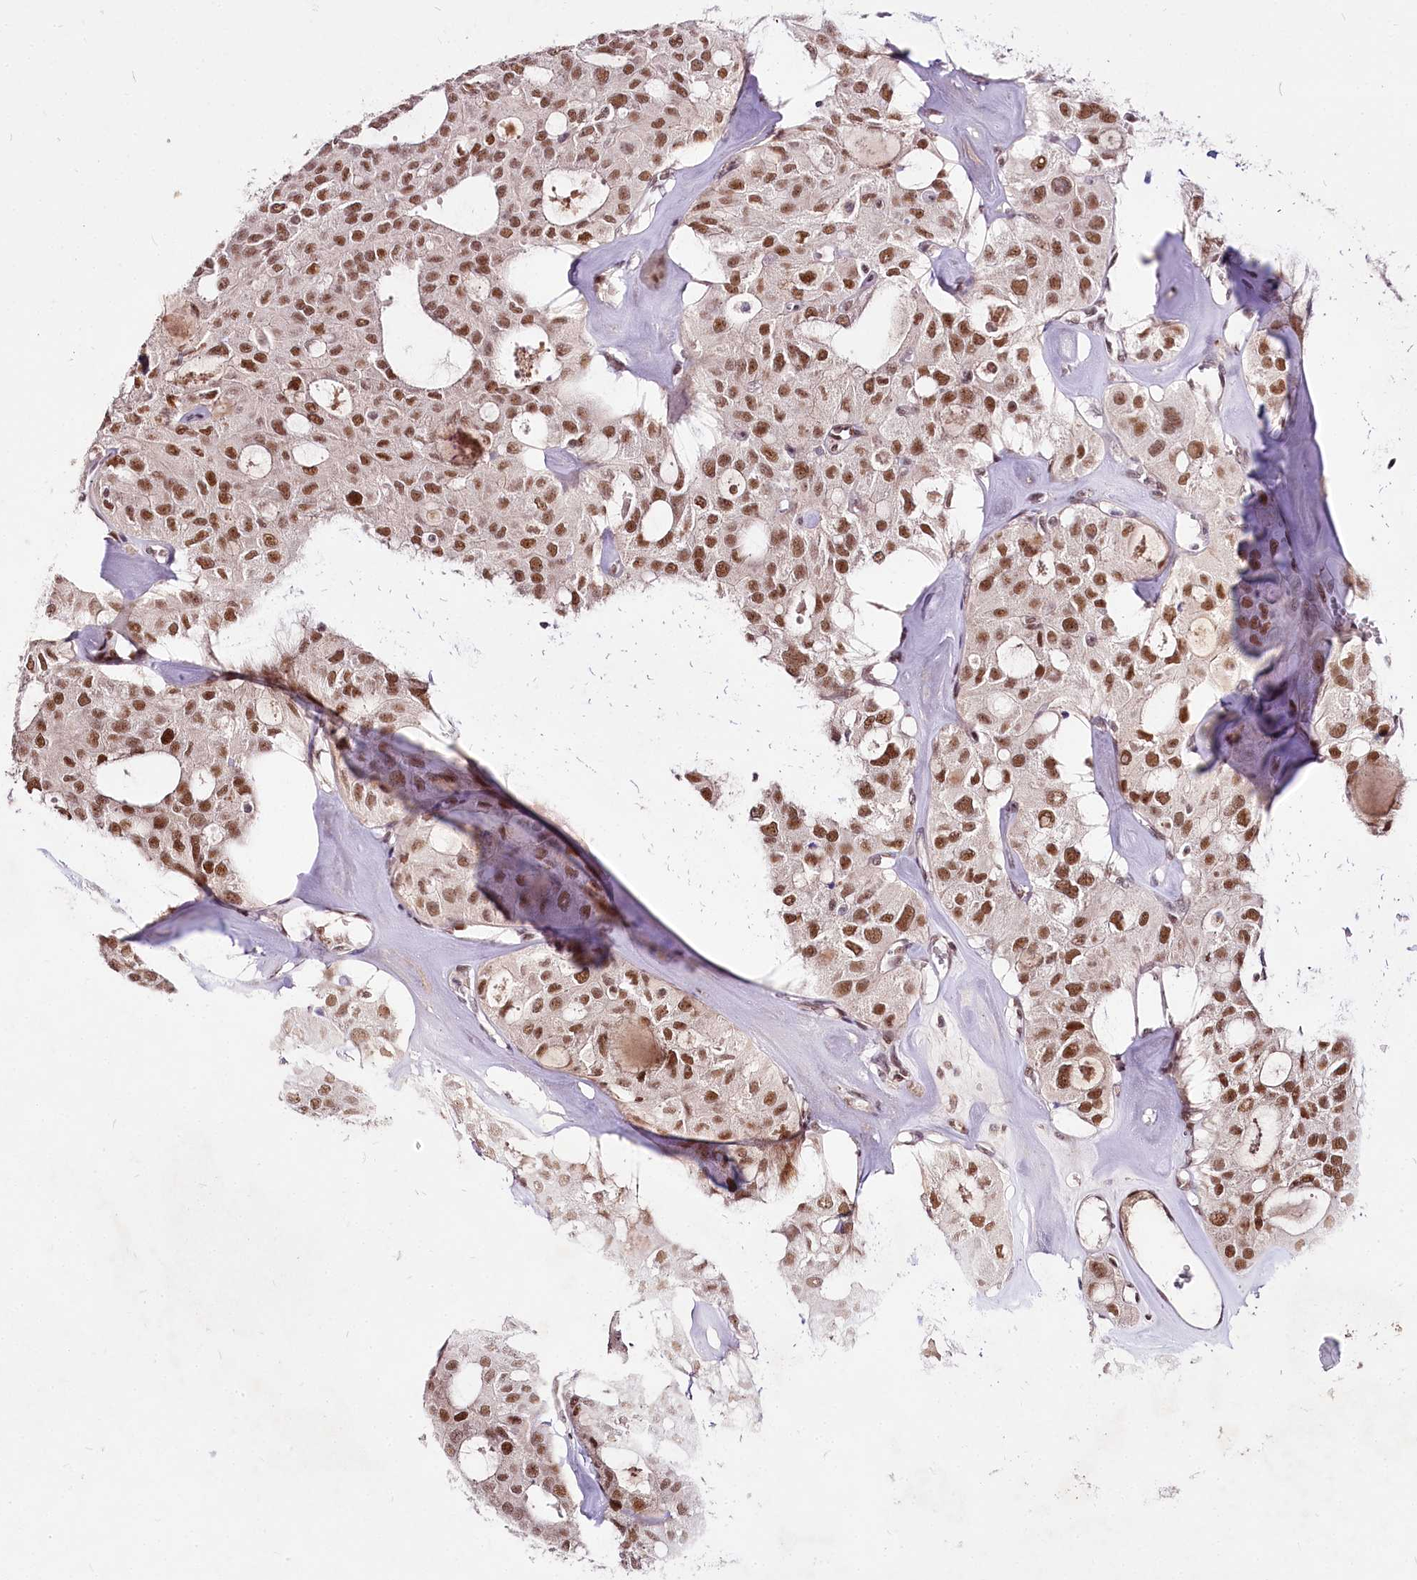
{"staining": {"intensity": "moderate", "quantity": ">75%", "location": "nuclear"}, "tissue": "thyroid cancer", "cell_type": "Tumor cells", "image_type": "cancer", "snomed": [{"axis": "morphology", "description": "Follicular adenoma carcinoma, NOS"}, {"axis": "topography", "description": "Thyroid gland"}], "caption": "IHC image of neoplastic tissue: thyroid cancer stained using immunohistochemistry reveals medium levels of moderate protein expression localized specifically in the nuclear of tumor cells, appearing as a nuclear brown color.", "gene": "POLA2", "patient": {"sex": "male", "age": 75}}